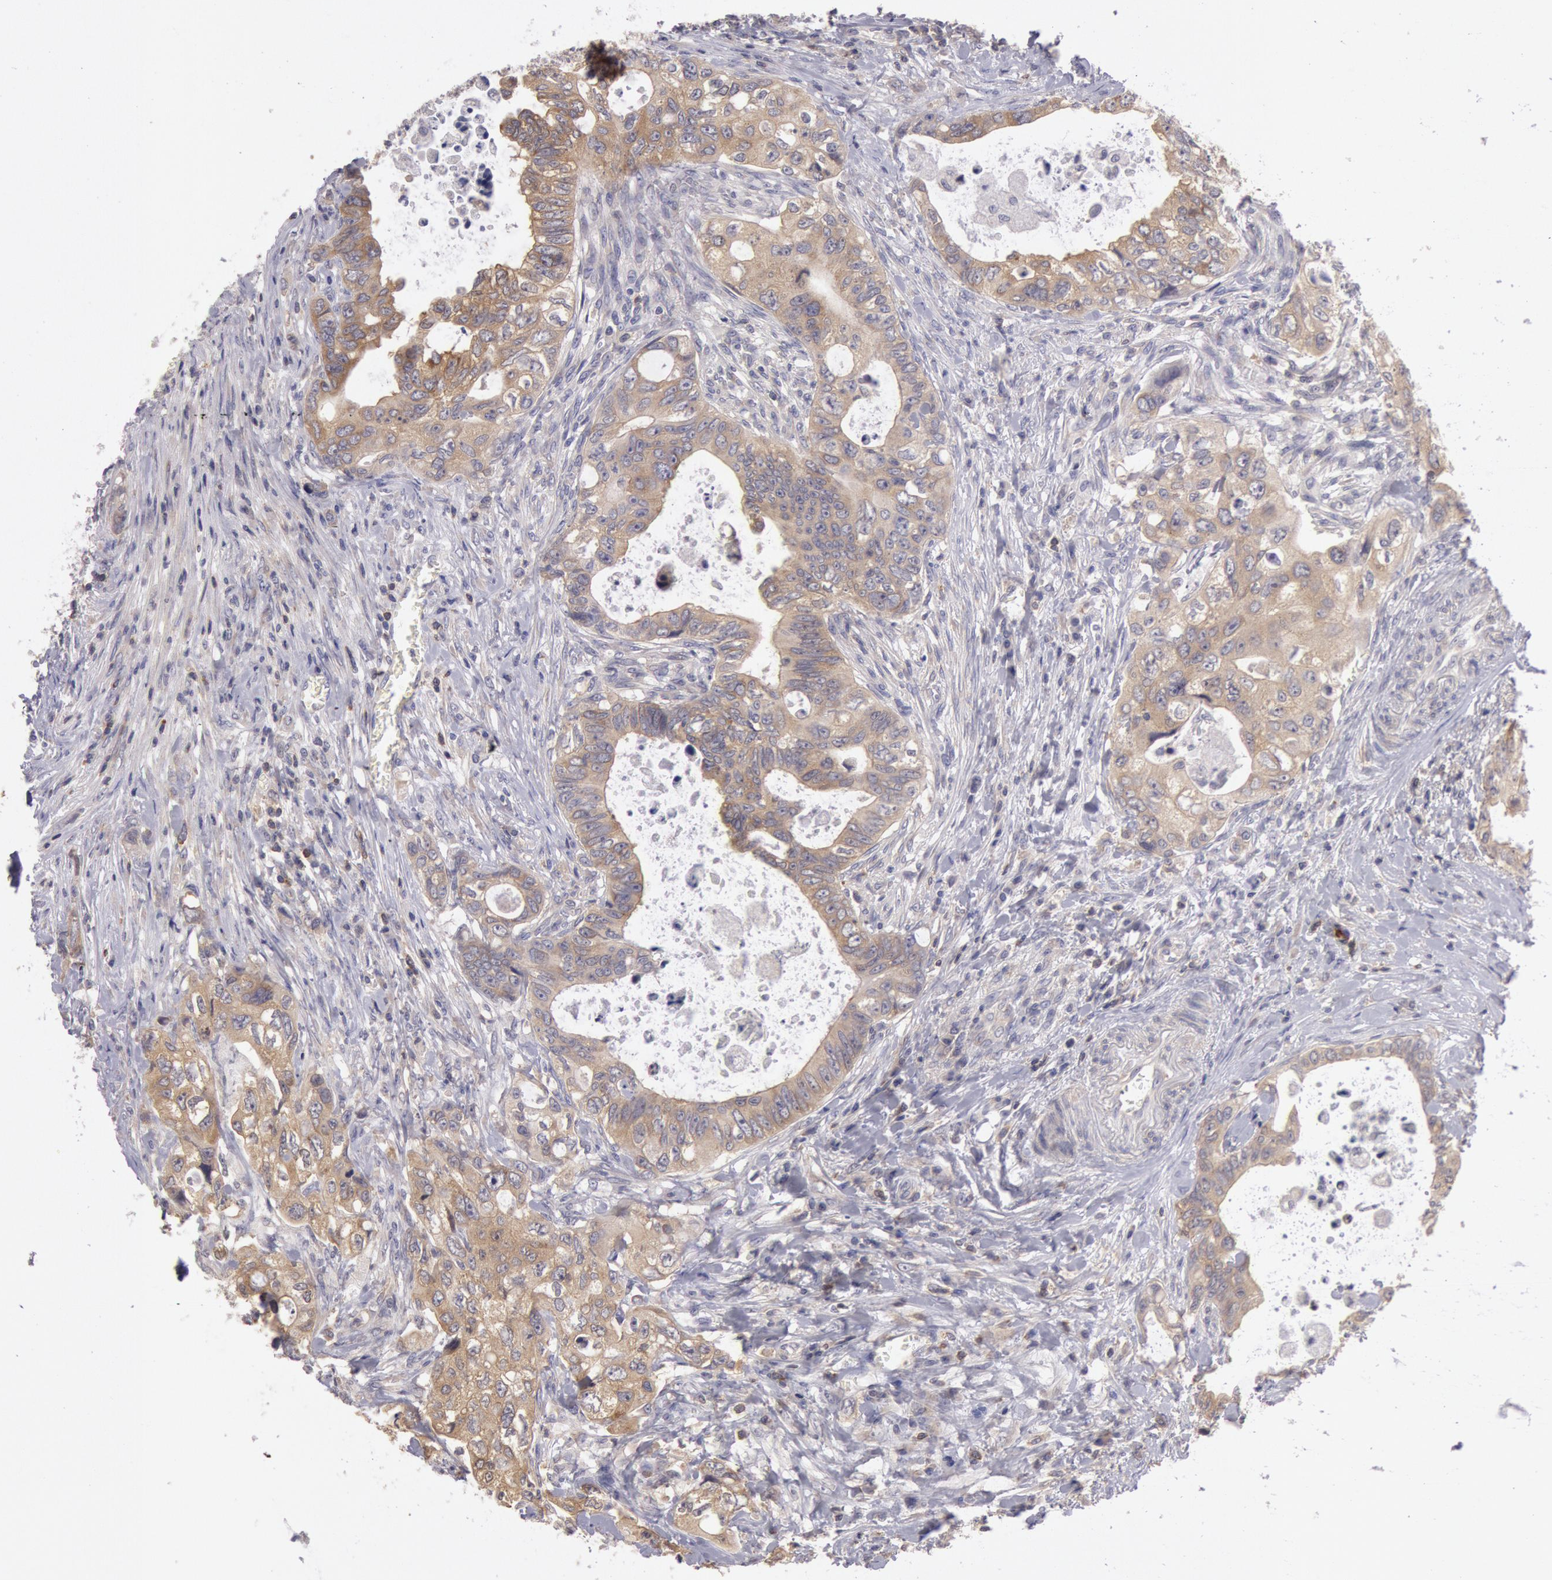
{"staining": {"intensity": "moderate", "quantity": ">75%", "location": "cytoplasmic/membranous"}, "tissue": "colorectal cancer", "cell_type": "Tumor cells", "image_type": "cancer", "snomed": [{"axis": "morphology", "description": "Adenocarcinoma, NOS"}, {"axis": "topography", "description": "Rectum"}], "caption": "Immunohistochemistry (IHC) micrograph of adenocarcinoma (colorectal) stained for a protein (brown), which displays medium levels of moderate cytoplasmic/membranous positivity in approximately >75% of tumor cells.", "gene": "NMT2", "patient": {"sex": "female", "age": 57}}